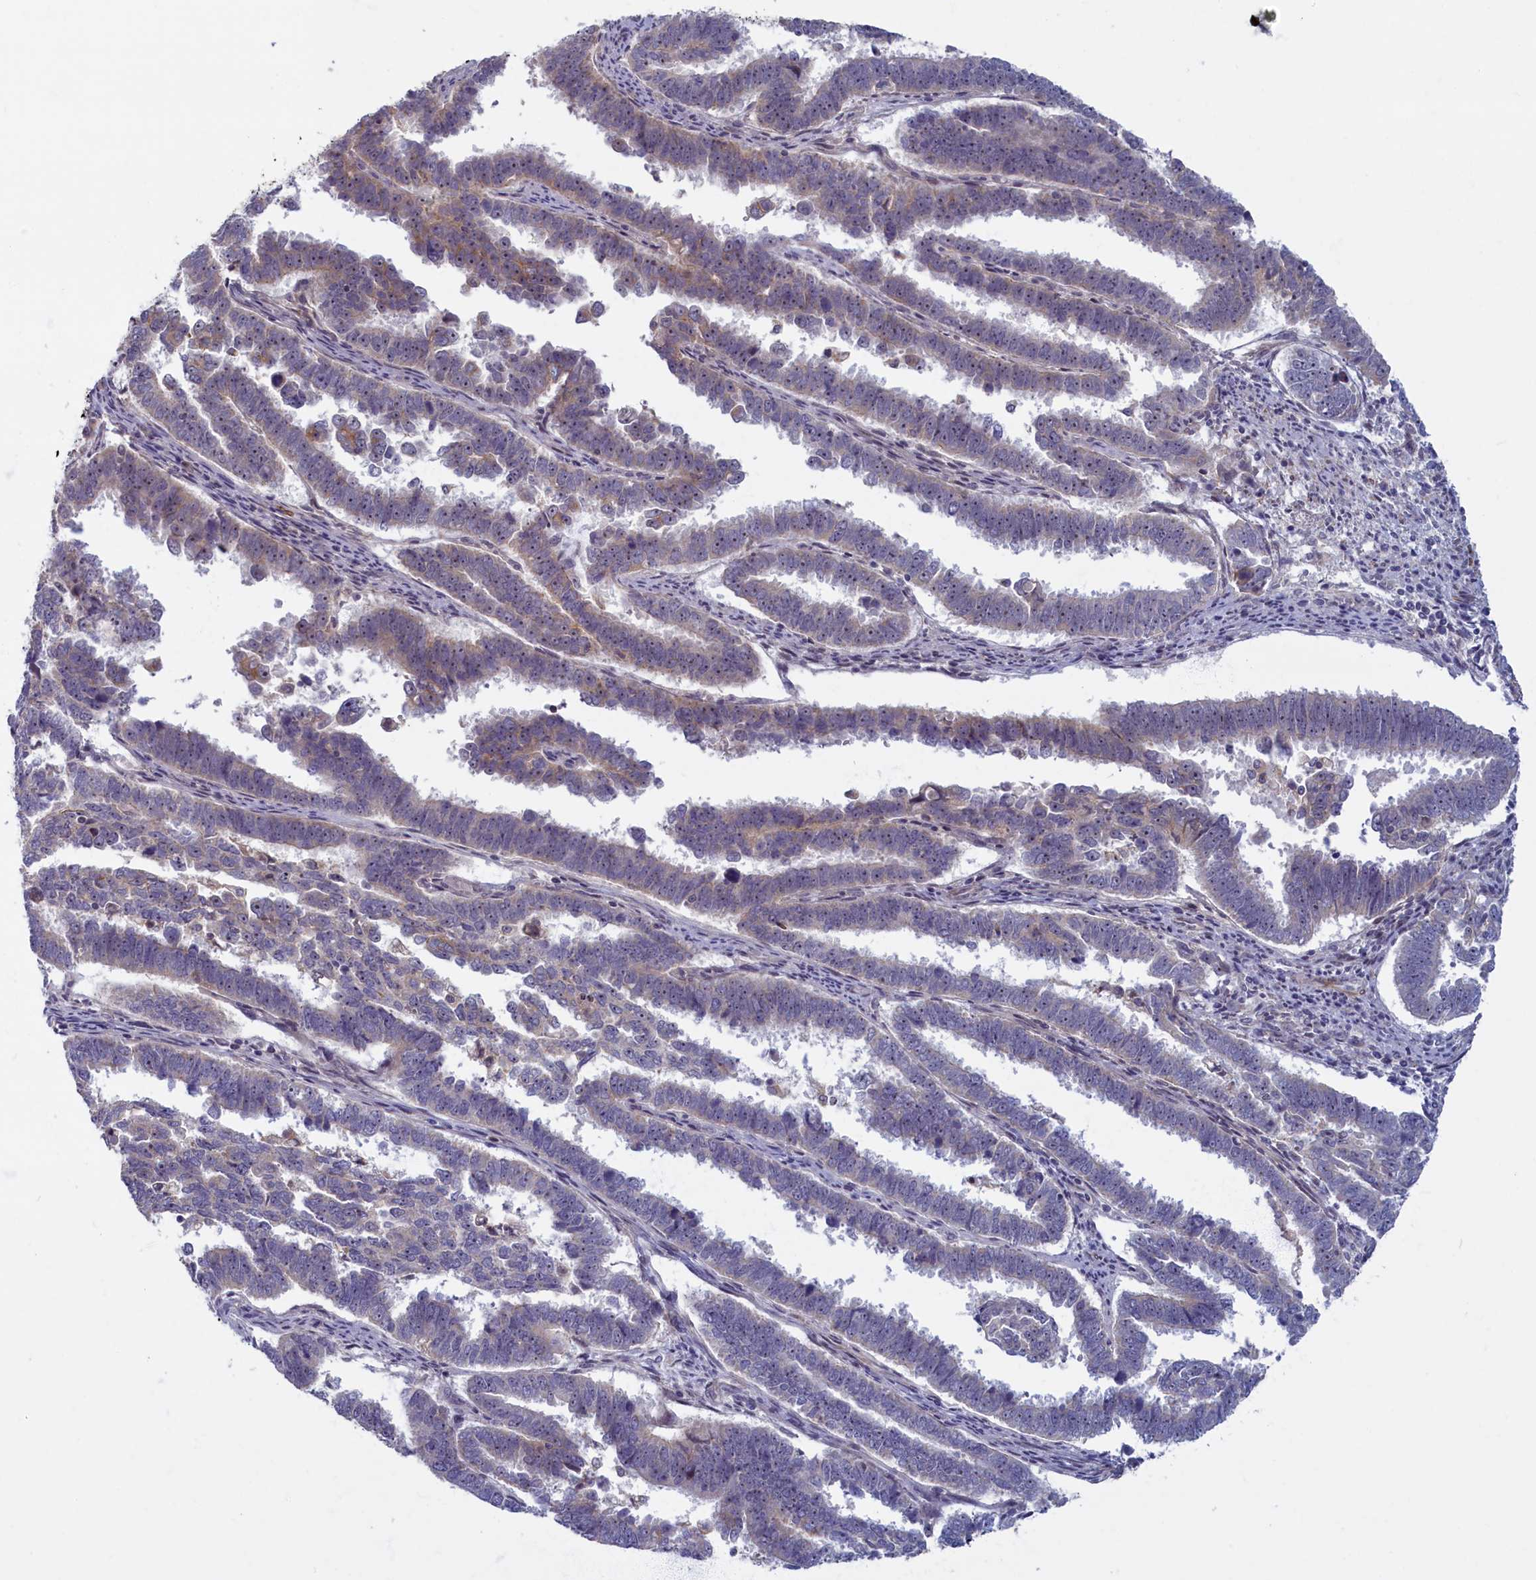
{"staining": {"intensity": "weak", "quantity": "<25%", "location": "cytoplasmic/membranous"}, "tissue": "endometrial cancer", "cell_type": "Tumor cells", "image_type": "cancer", "snomed": [{"axis": "morphology", "description": "Adenocarcinoma, NOS"}, {"axis": "topography", "description": "Endometrium"}], "caption": "Endometrial cancer (adenocarcinoma) was stained to show a protein in brown. There is no significant positivity in tumor cells.", "gene": "TRPM4", "patient": {"sex": "female", "age": 75}}